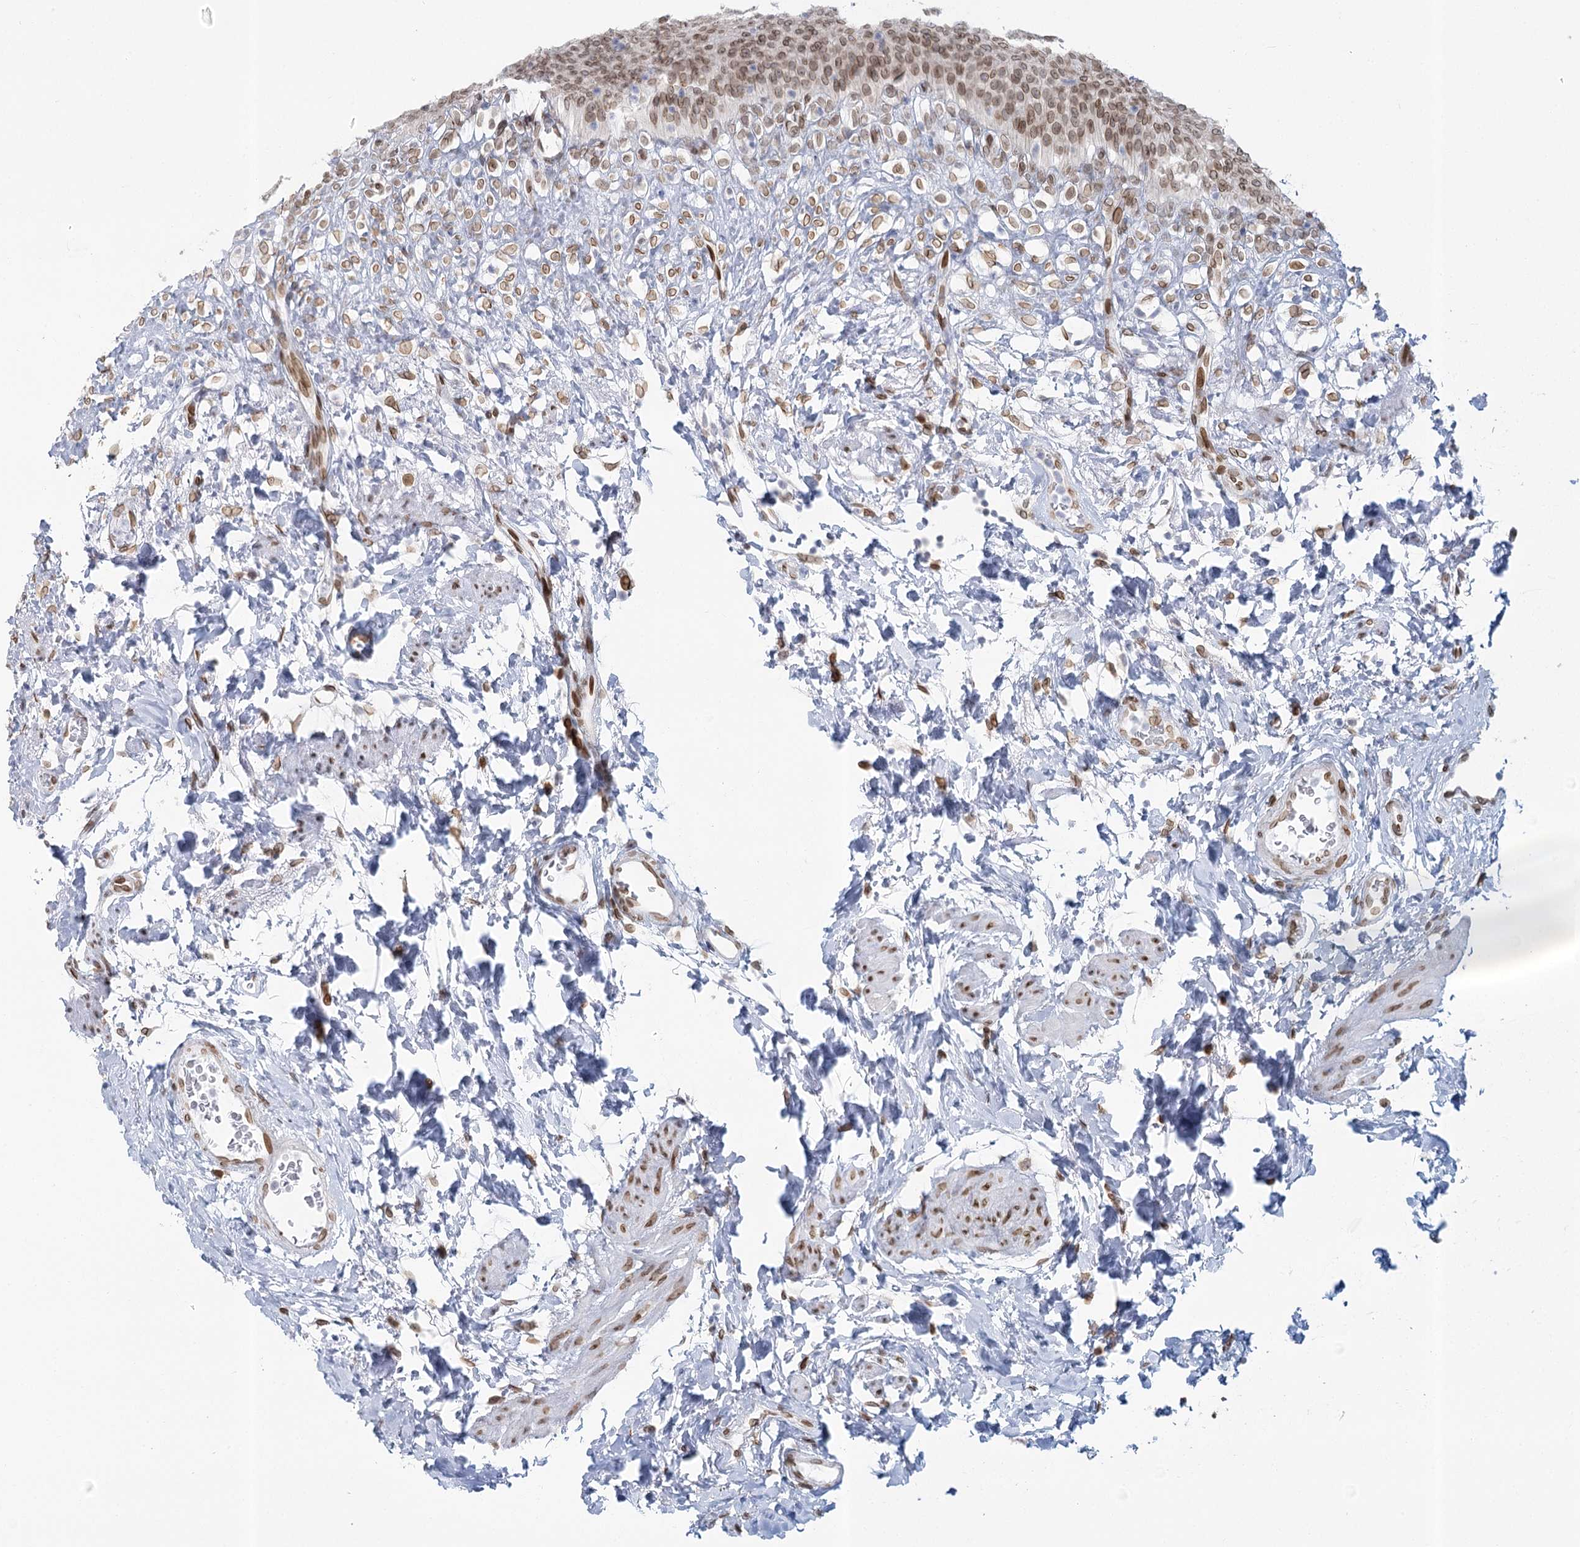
{"staining": {"intensity": "moderate", "quantity": ">75%", "location": "cytoplasmic/membranous,nuclear"}, "tissue": "urinary bladder", "cell_type": "Urothelial cells", "image_type": "normal", "snomed": [{"axis": "morphology", "description": "Normal tissue, NOS"}, {"axis": "topography", "description": "Urinary bladder"}], "caption": "Urinary bladder stained with immunohistochemistry (IHC) demonstrates moderate cytoplasmic/membranous,nuclear staining in about >75% of urothelial cells.", "gene": "VWA5A", "patient": {"sex": "female", "age": 79}}